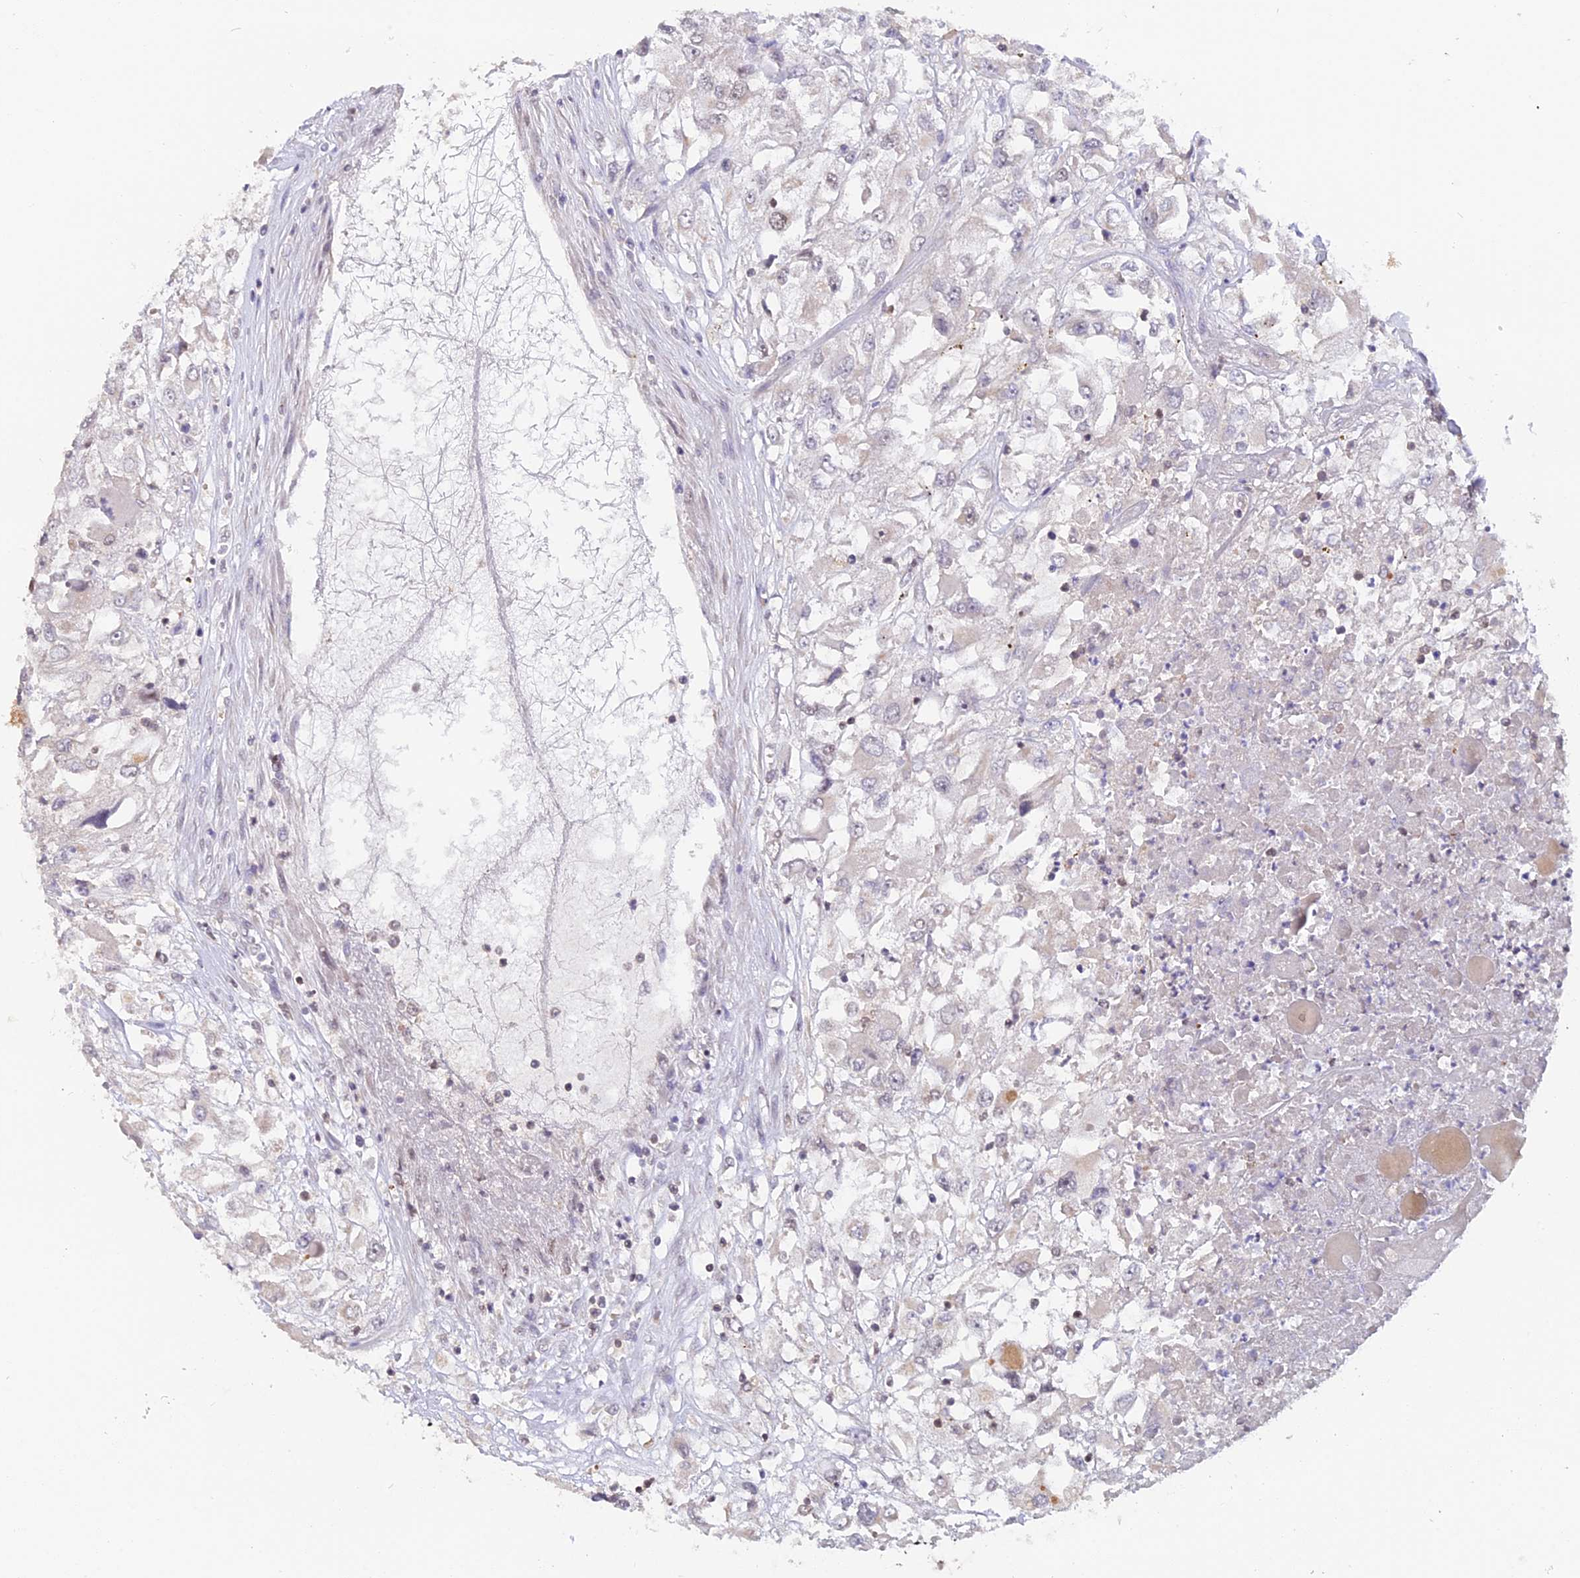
{"staining": {"intensity": "negative", "quantity": "none", "location": "none"}, "tissue": "renal cancer", "cell_type": "Tumor cells", "image_type": "cancer", "snomed": [{"axis": "morphology", "description": "Adenocarcinoma, NOS"}, {"axis": "topography", "description": "Kidney"}], "caption": "This is a micrograph of immunohistochemistry (IHC) staining of renal cancer (adenocarcinoma), which shows no staining in tumor cells.", "gene": "RFC5", "patient": {"sex": "female", "age": 52}}